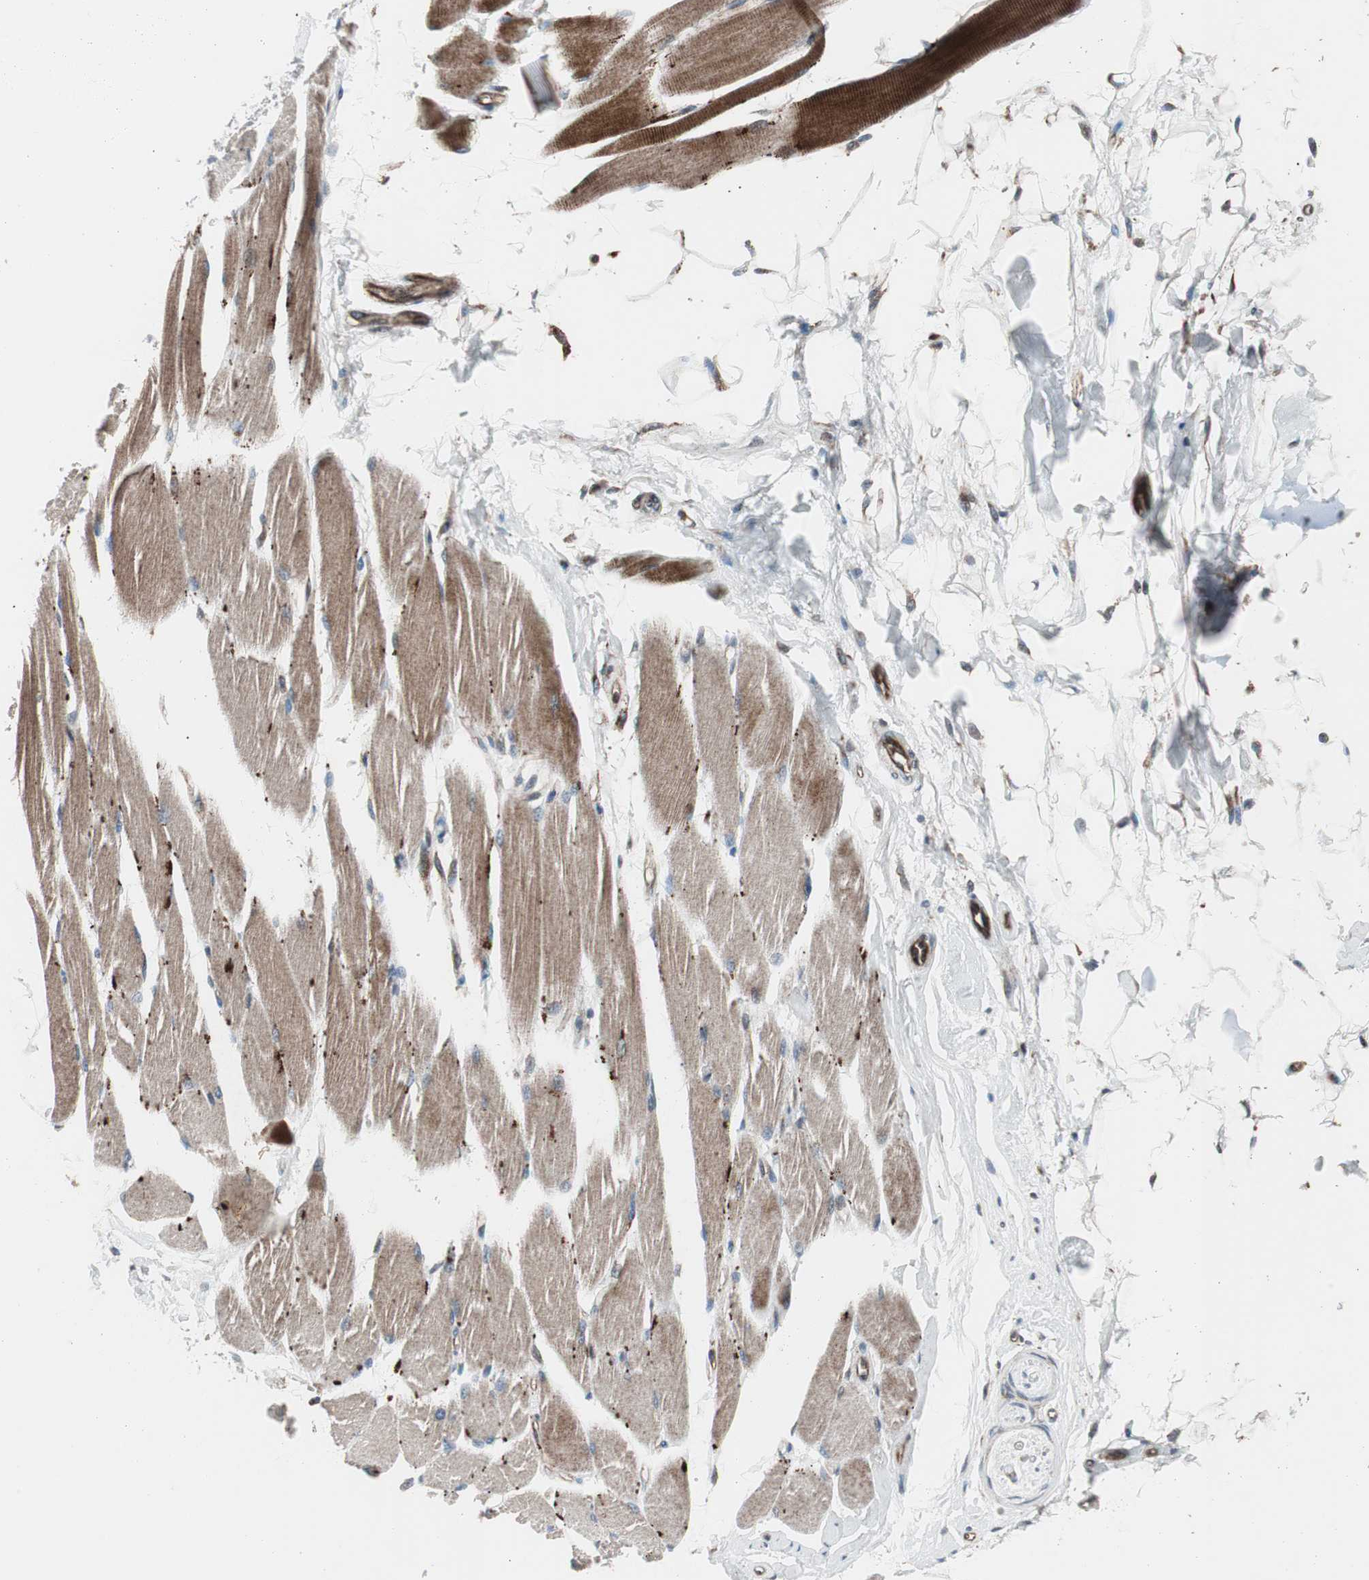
{"staining": {"intensity": "strong", "quantity": "25%-75%", "location": "cytoplasmic/membranous"}, "tissue": "skeletal muscle", "cell_type": "Myocytes", "image_type": "normal", "snomed": [{"axis": "morphology", "description": "Normal tissue, NOS"}, {"axis": "topography", "description": "Skeletal muscle"}, {"axis": "topography", "description": "Peripheral nerve tissue"}], "caption": "Skeletal muscle stained with immunohistochemistry exhibits strong cytoplasmic/membranous staining in approximately 25%-75% of myocytes. (IHC, brightfield microscopy, high magnification).", "gene": "CCL14", "patient": {"sex": "female", "age": 84}}